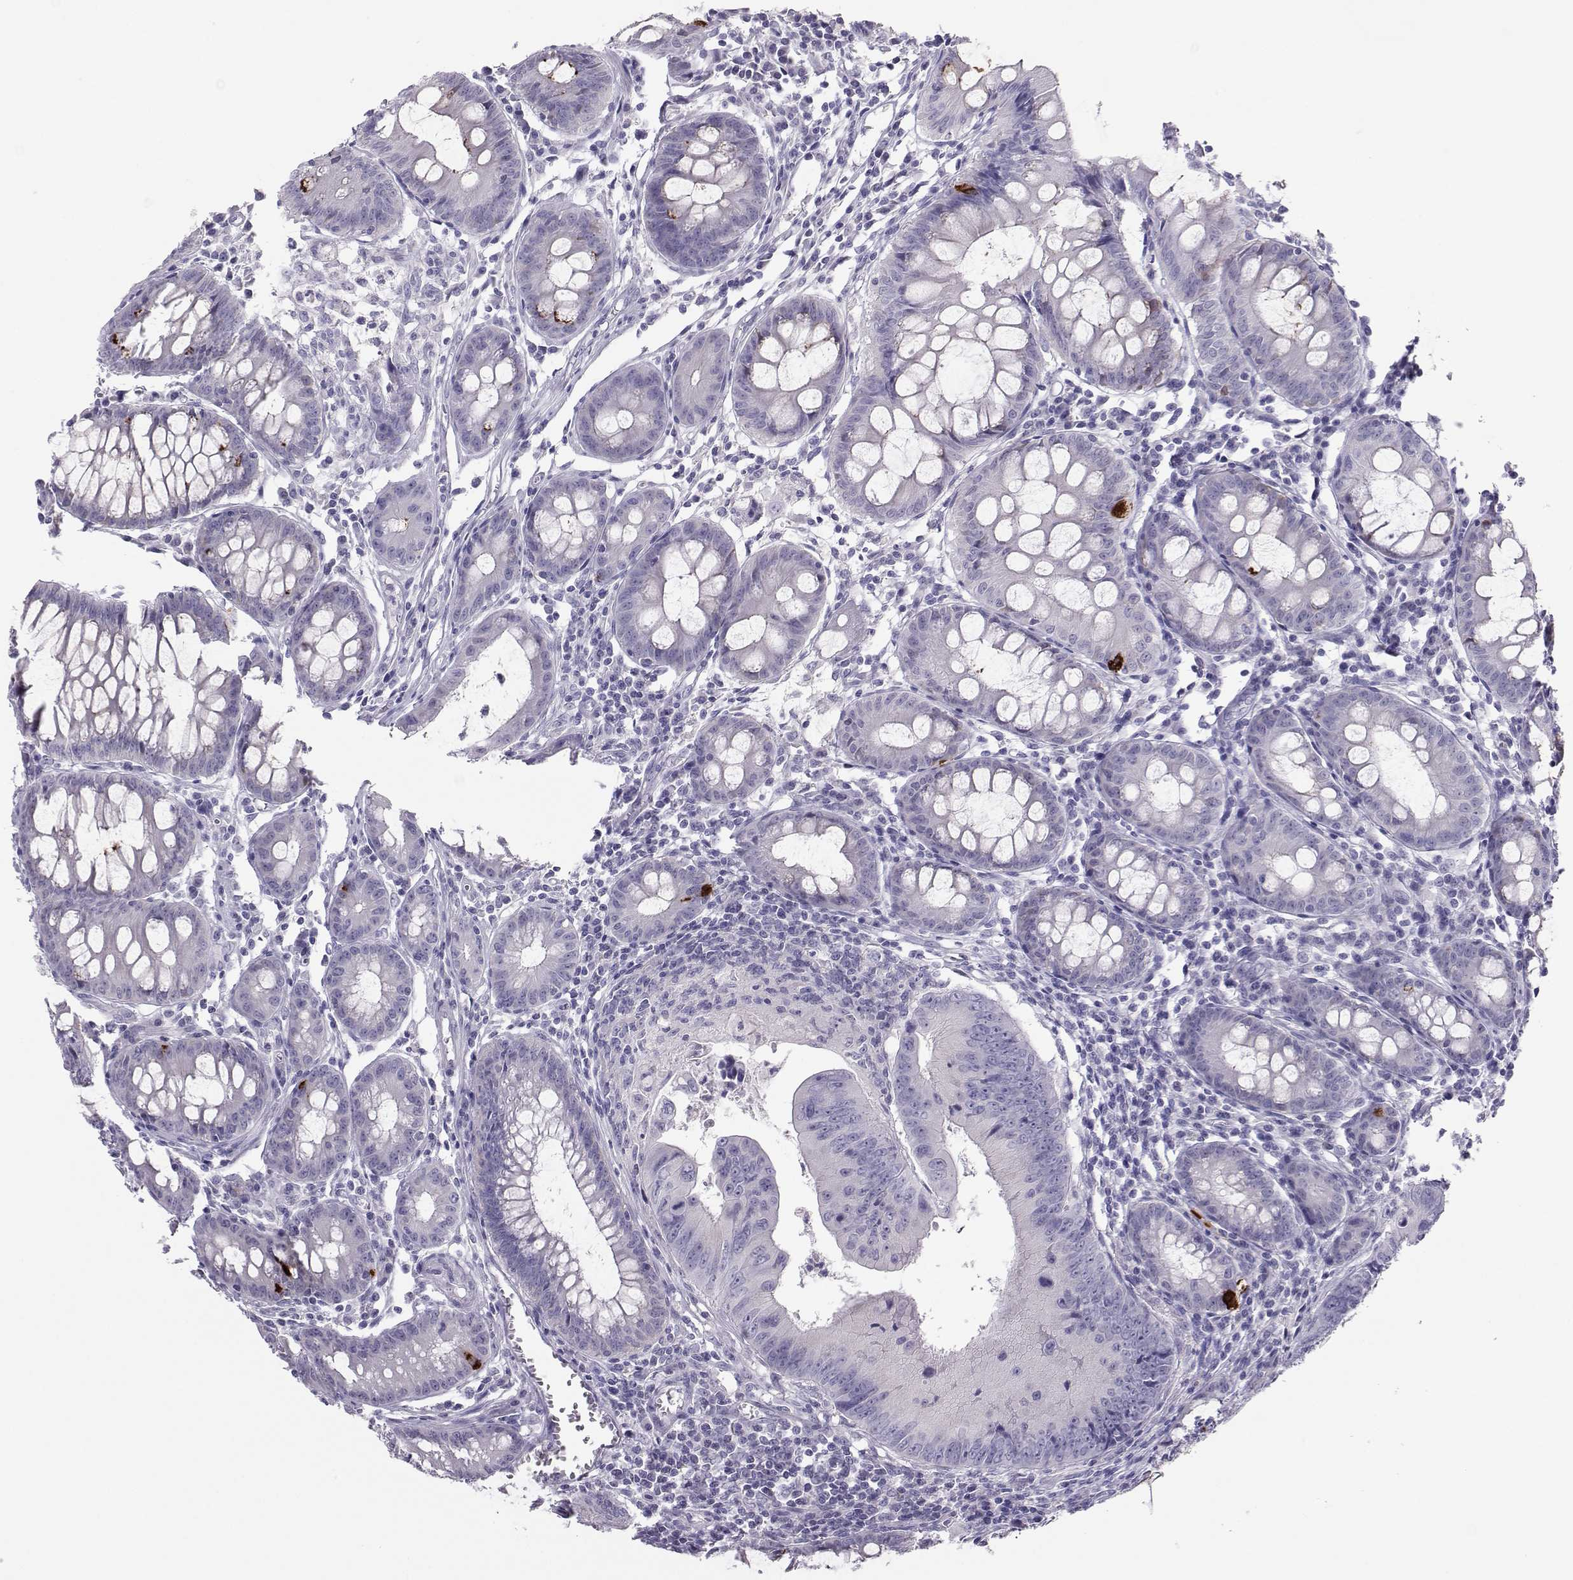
{"staining": {"intensity": "negative", "quantity": "none", "location": "none"}, "tissue": "colorectal cancer", "cell_type": "Tumor cells", "image_type": "cancer", "snomed": [{"axis": "morphology", "description": "Adenocarcinoma, NOS"}, {"axis": "topography", "description": "Colon"}], "caption": "The immunohistochemistry photomicrograph has no significant expression in tumor cells of colorectal cancer (adenocarcinoma) tissue. (Immunohistochemistry (ihc), brightfield microscopy, high magnification).", "gene": "TRPM7", "patient": {"sex": "female", "age": 87}}